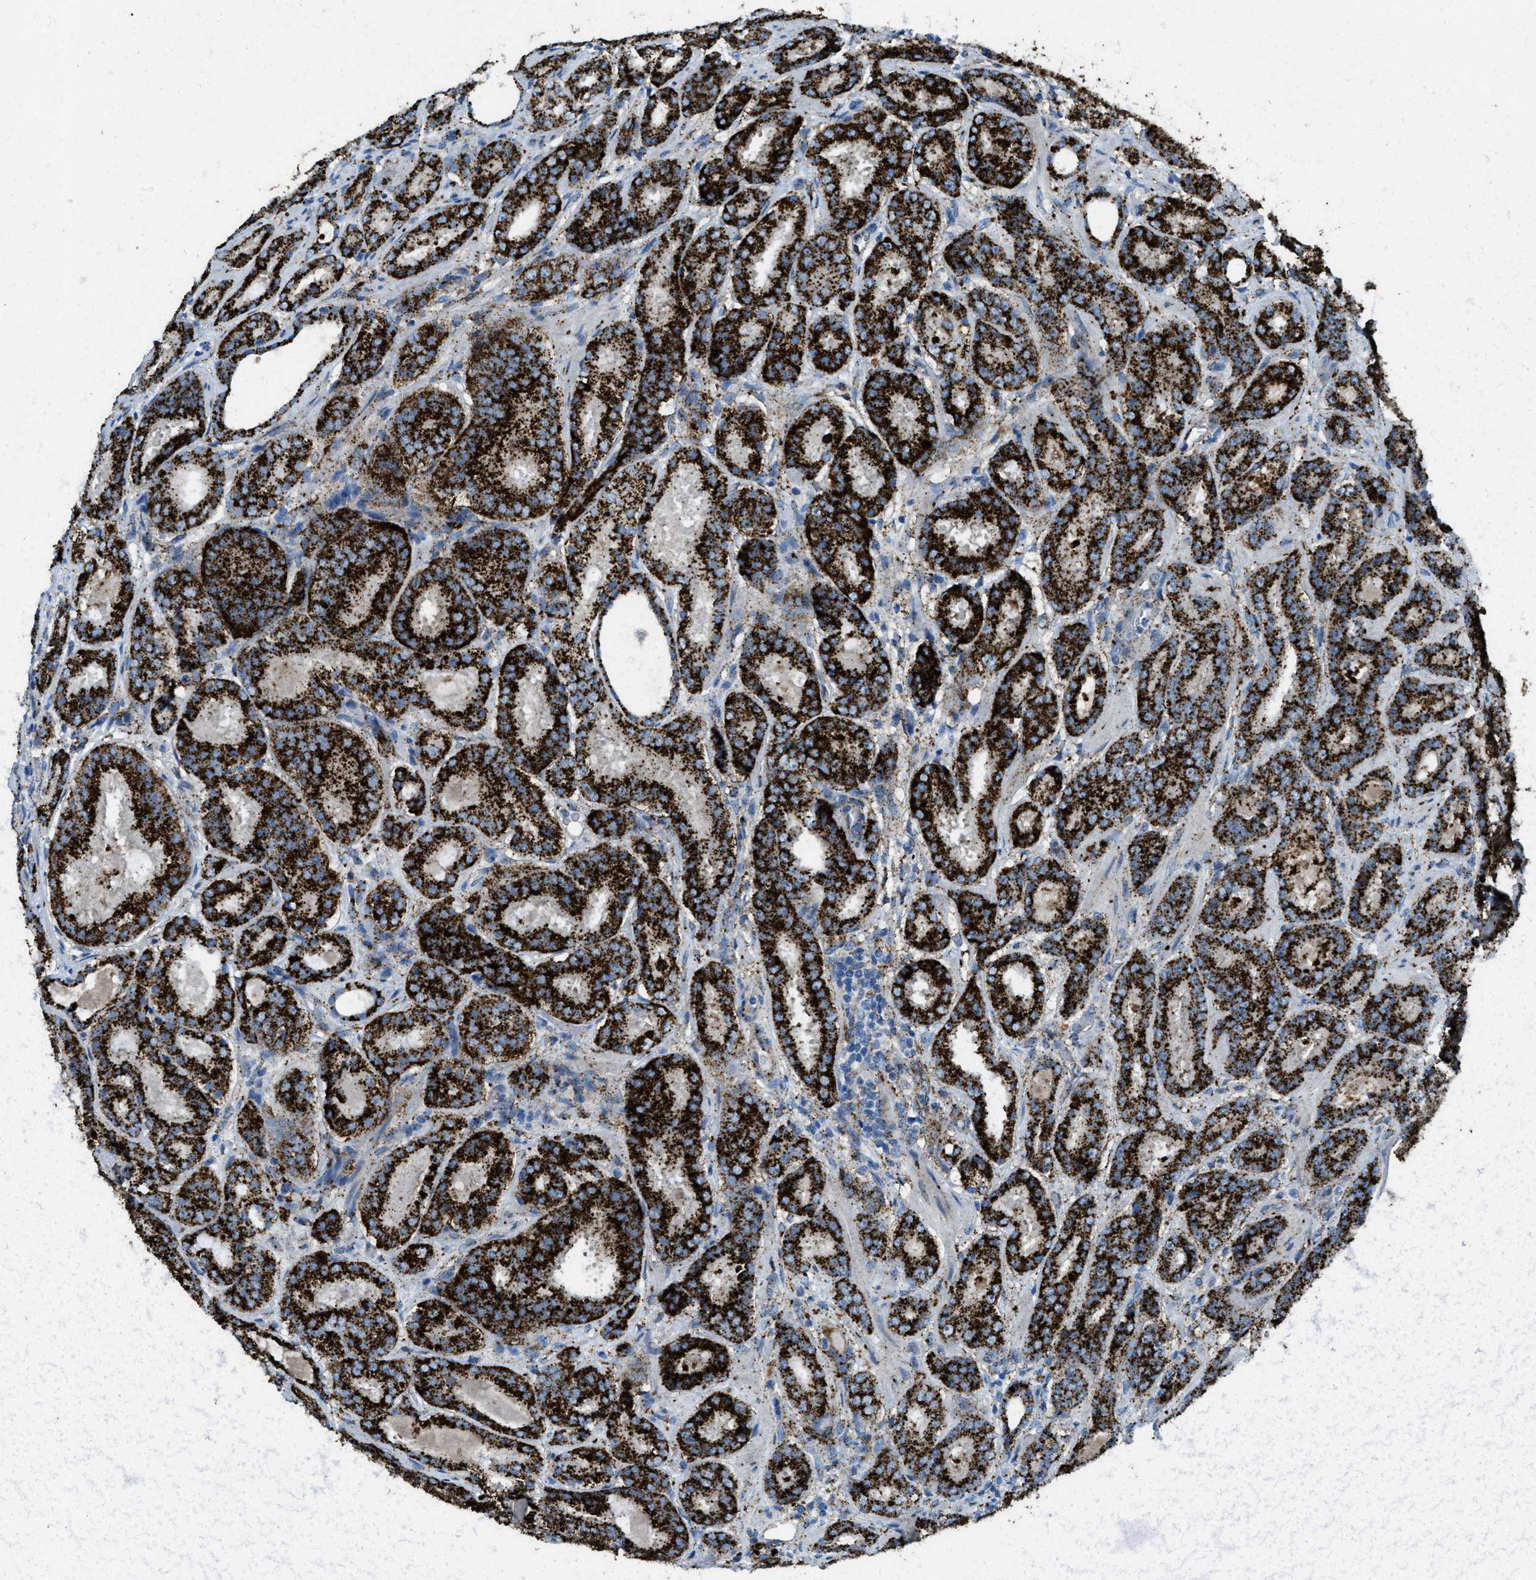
{"staining": {"intensity": "strong", "quantity": ">75%", "location": "cytoplasmic/membranous"}, "tissue": "prostate cancer", "cell_type": "Tumor cells", "image_type": "cancer", "snomed": [{"axis": "morphology", "description": "Adenocarcinoma, Low grade"}, {"axis": "topography", "description": "Prostate"}], "caption": "High-magnification brightfield microscopy of prostate cancer (adenocarcinoma (low-grade)) stained with DAB (3,3'-diaminobenzidine) (brown) and counterstained with hematoxylin (blue). tumor cells exhibit strong cytoplasmic/membranous positivity is appreciated in approximately>75% of cells. (brown staining indicates protein expression, while blue staining denotes nuclei).", "gene": "SCARB2", "patient": {"sex": "male", "age": 69}}